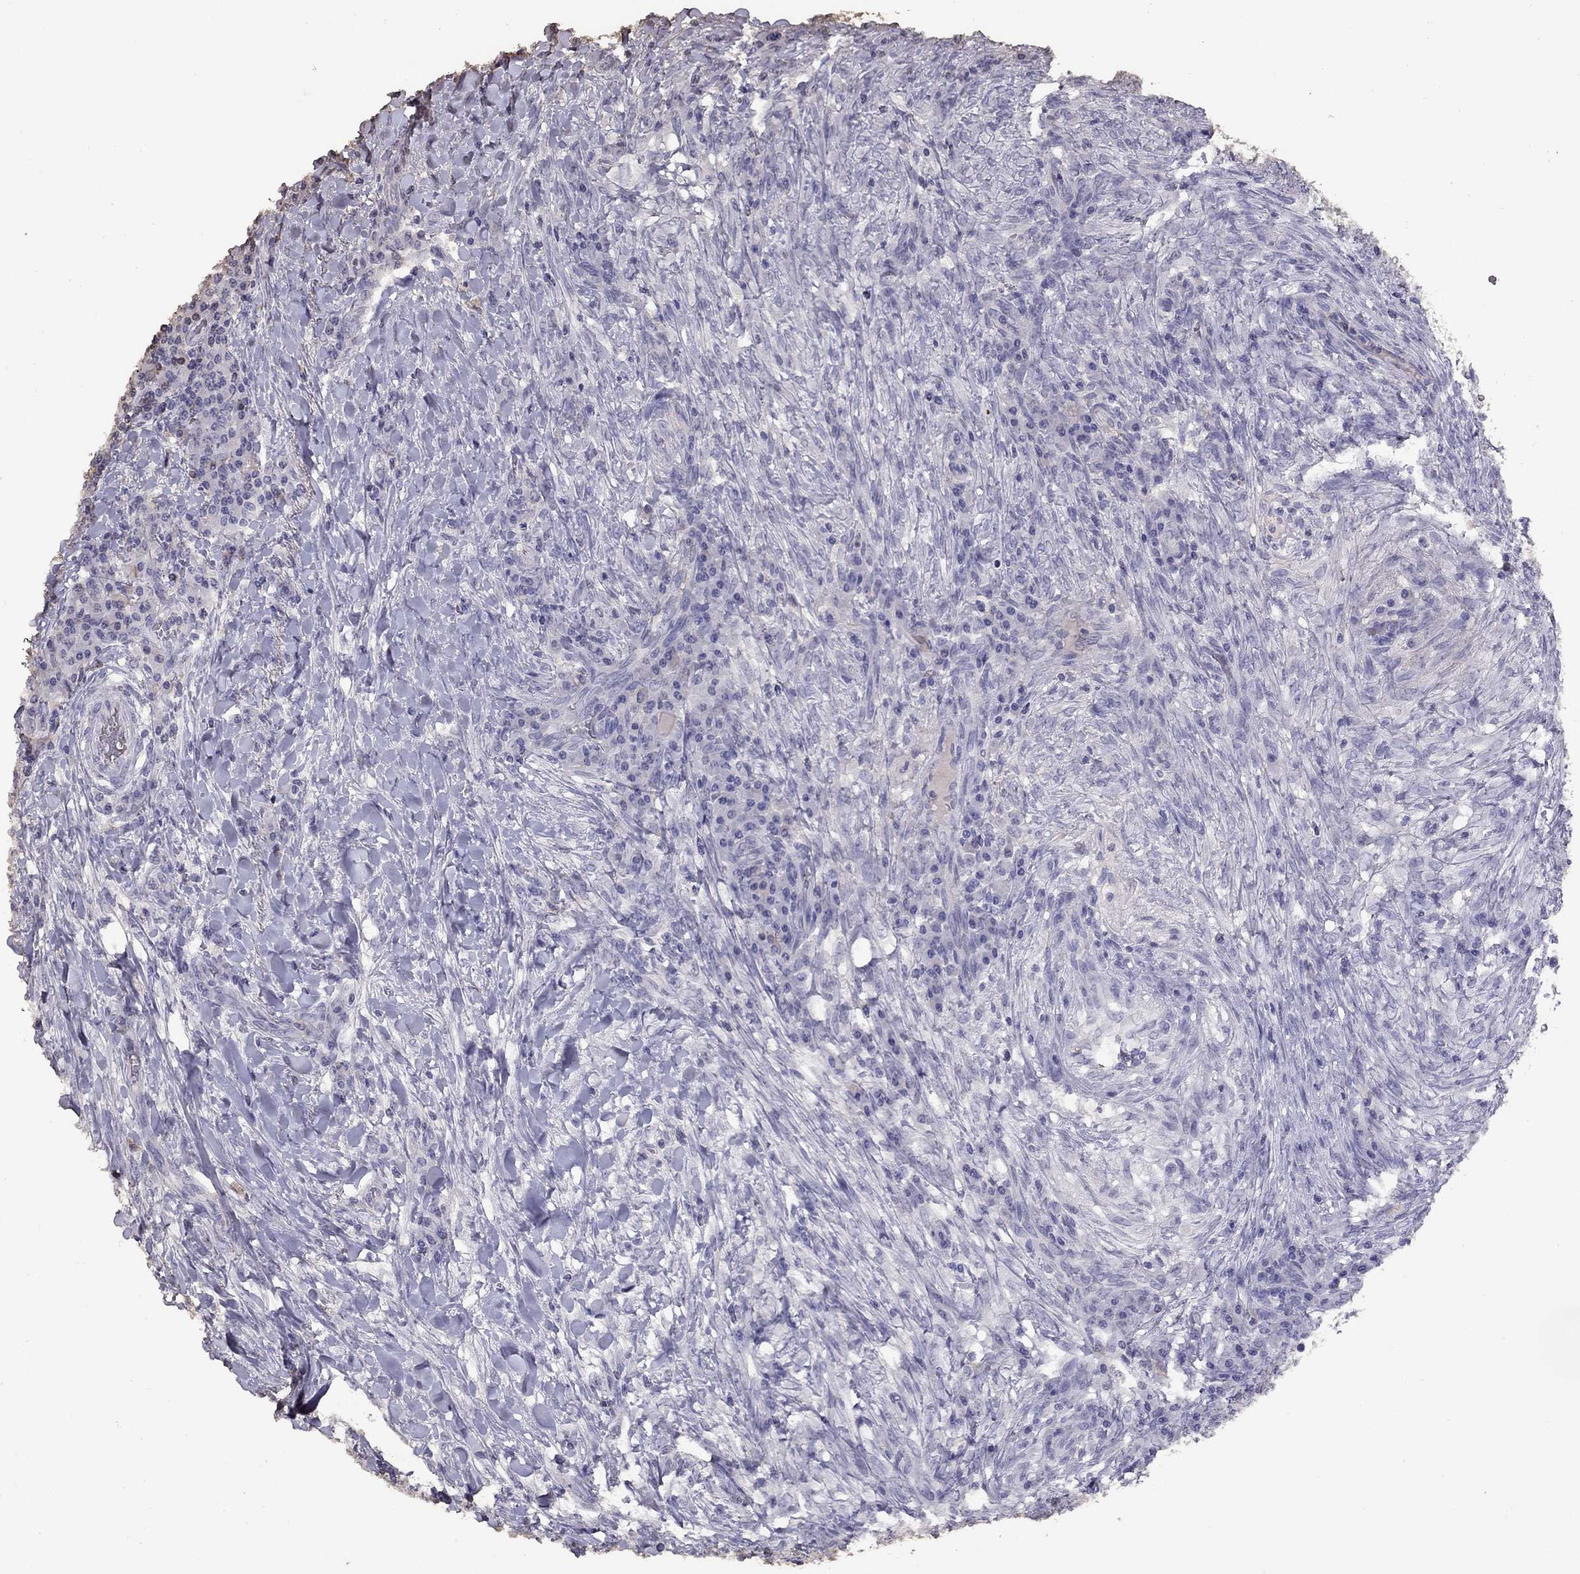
{"staining": {"intensity": "negative", "quantity": "none", "location": "none"}, "tissue": "colorectal cancer", "cell_type": "Tumor cells", "image_type": "cancer", "snomed": [{"axis": "morphology", "description": "Adenocarcinoma, NOS"}, {"axis": "topography", "description": "Colon"}], "caption": "This histopathology image is of adenocarcinoma (colorectal) stained with immunohistochemistry to label a protein in brown with the nuclei are counter-stained blue. There is no staining in tumor cells.", "gene": "SUN3", "patient": {"sex": "male", "age": 53}}